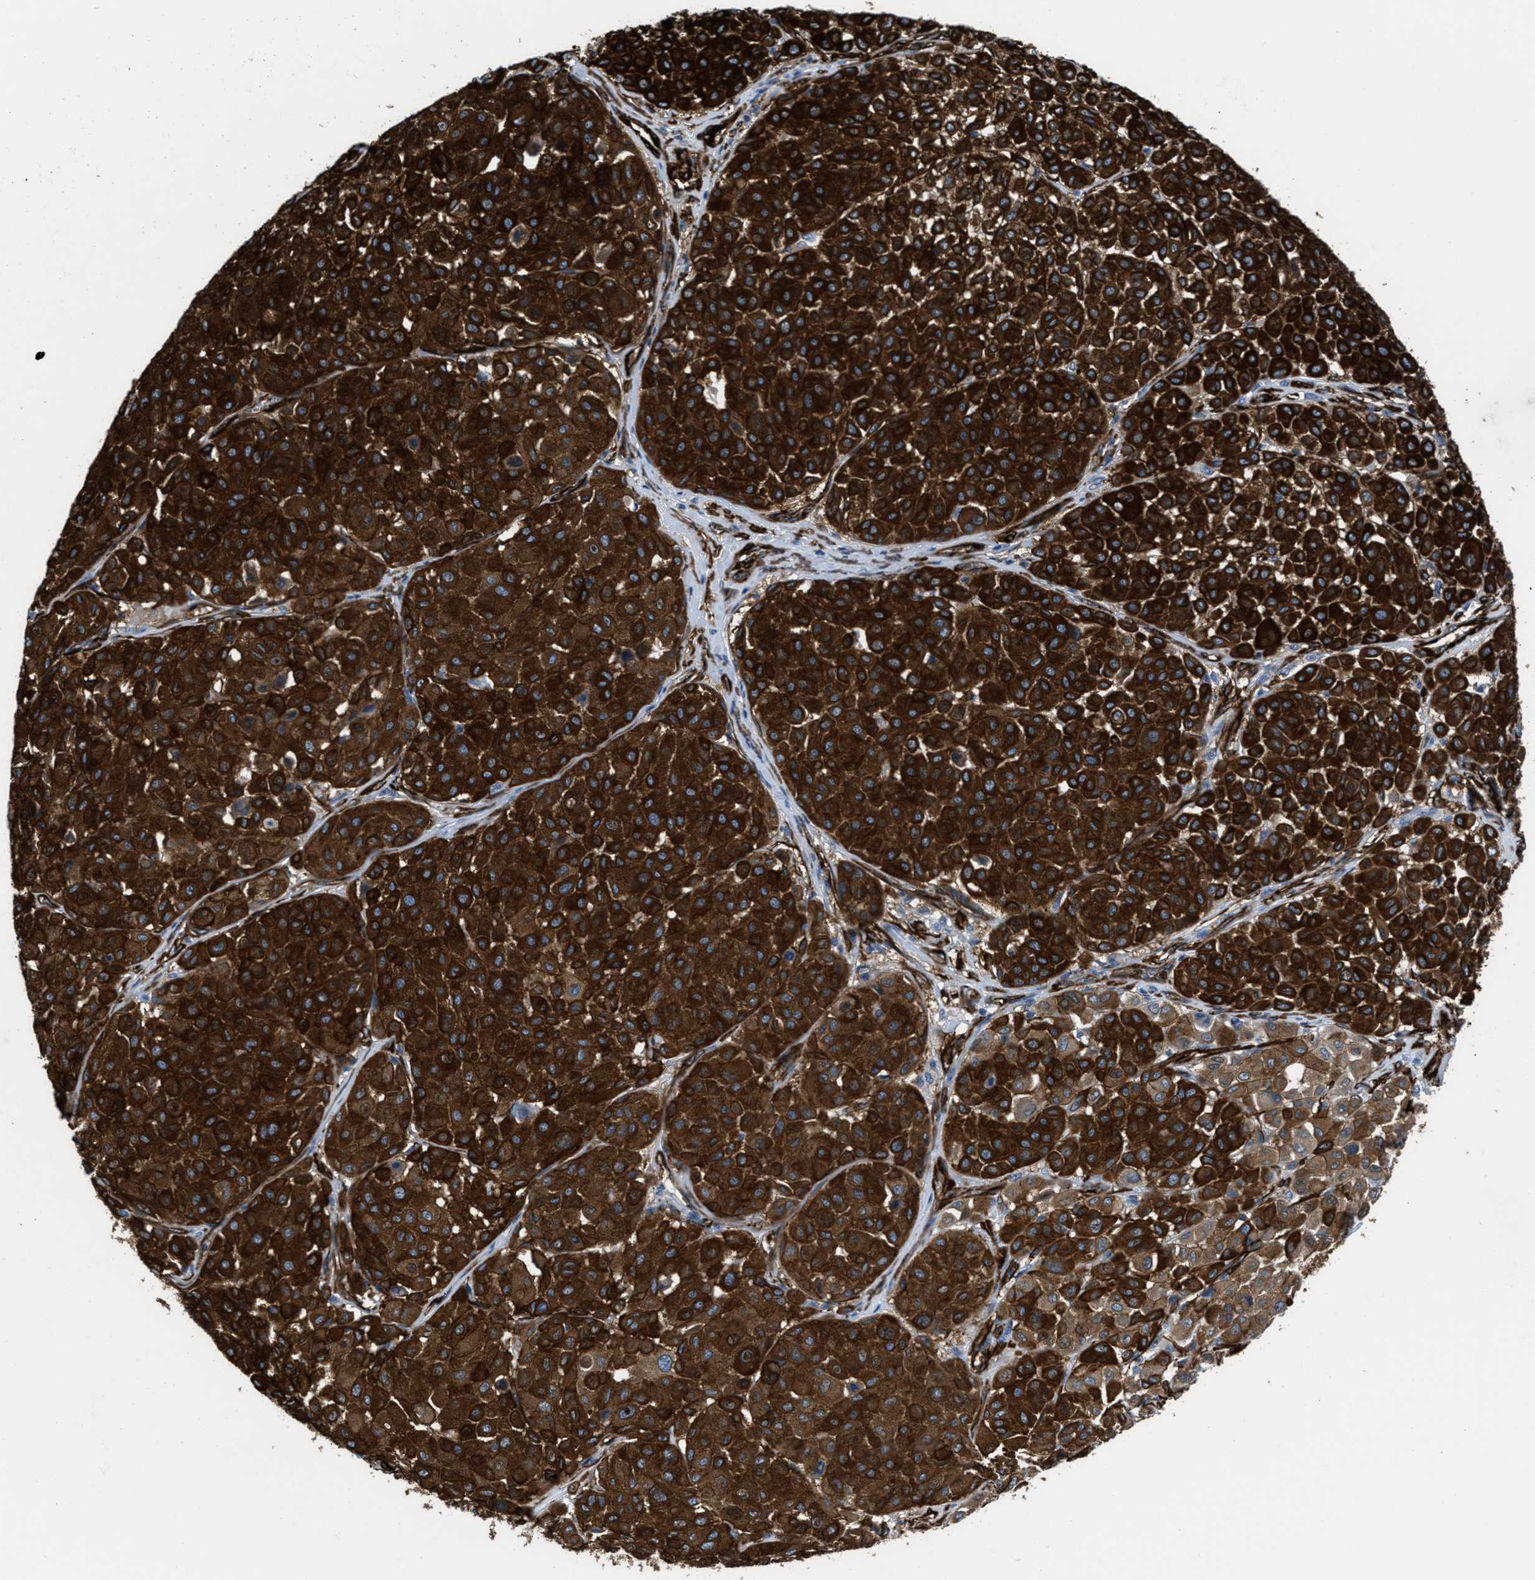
{"staining": {"intensity": "strong", "quantity": ">75%", "location": "cytoplasmic/membranous"}, "tissue": "melanoma", "cell_type": "Tumor cells", "image_type": "cancer", "snomed": [{"axis": "morphology", "description": "Malignant melanoma, Metastatic site"}, {"axis": "topography", "description": "Soft tissue"}], "caption": "About >75% of tumor cells in malignant melanoma (metastatic site) show strong cytoplasmic/membranous protein staining as visualized by brown immunohistochemical staining.", "gene": "CALD1", "patient": {"sex": "male", "age": 41}}